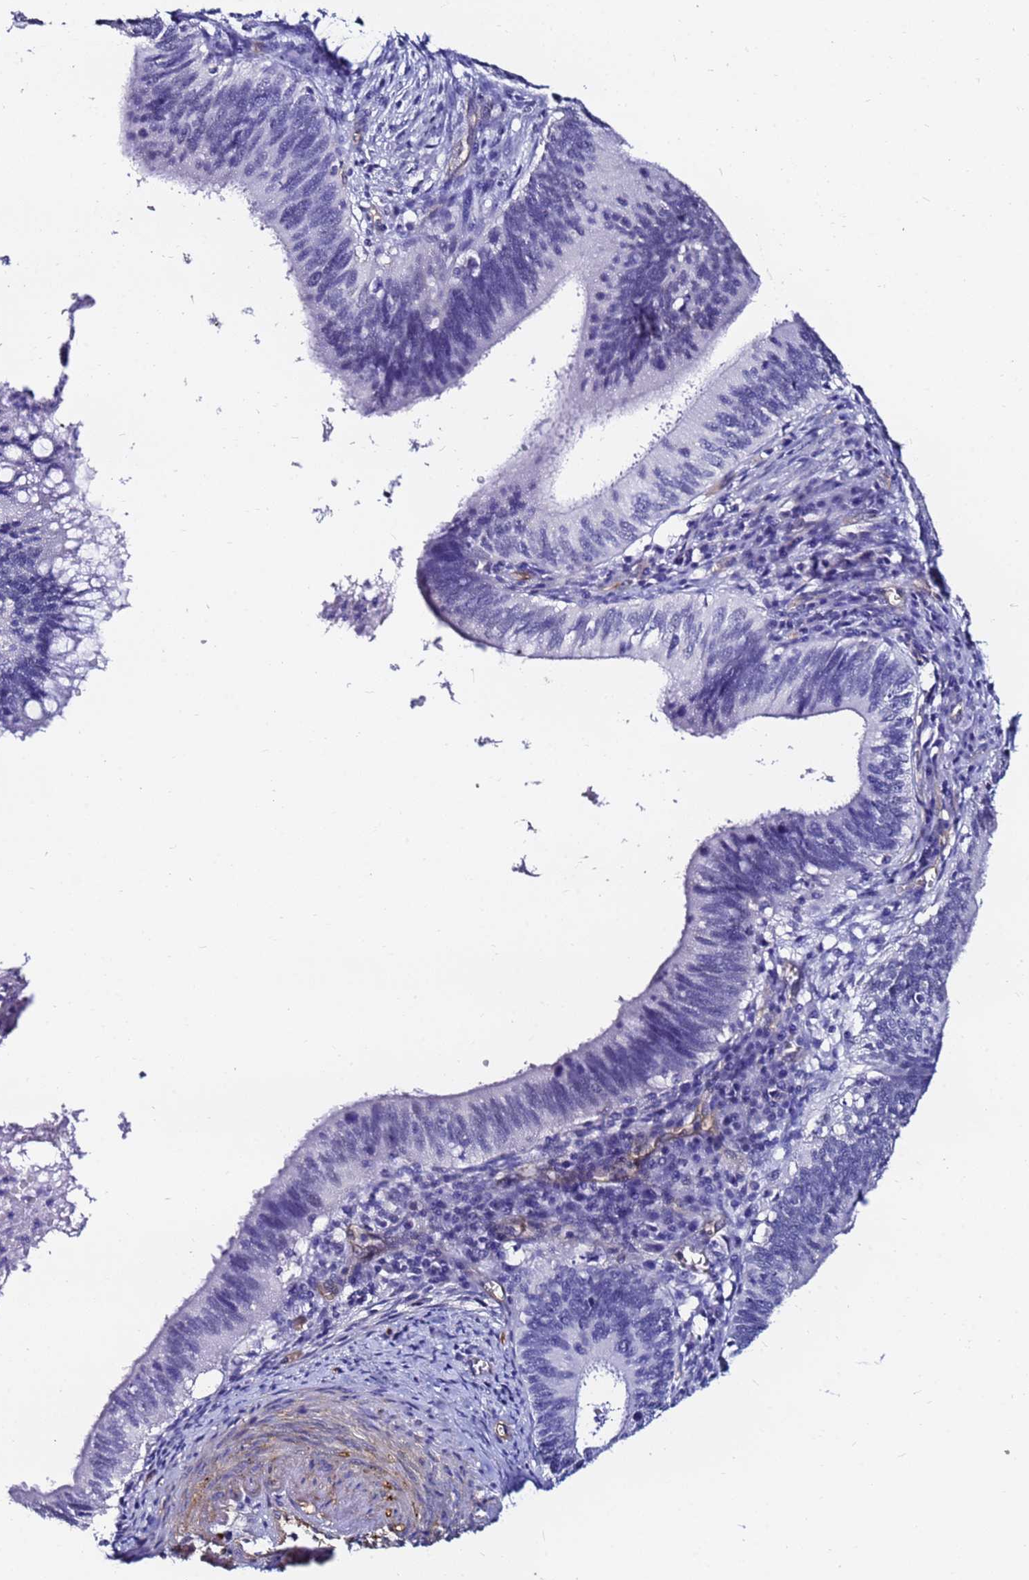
{"staining": {"intensity": "negative", "quantity": "none", "location": "none"}, "tissue": "cervical cancer", "cell_type": "Tumor cells", "image_type": "cancer", "snomed": [{"axis": "morphology", "description": "Adenocarcinoma, NOS"}, {"axis": "topography", "description": "Cervix"}], "caption": "Immunohistochemistry of human cervical cancer (adenocarcinoma) displays no staining in tumor cells.", "gene": "DEFB104A", "patient": {"sex": "female", "age": 42}}